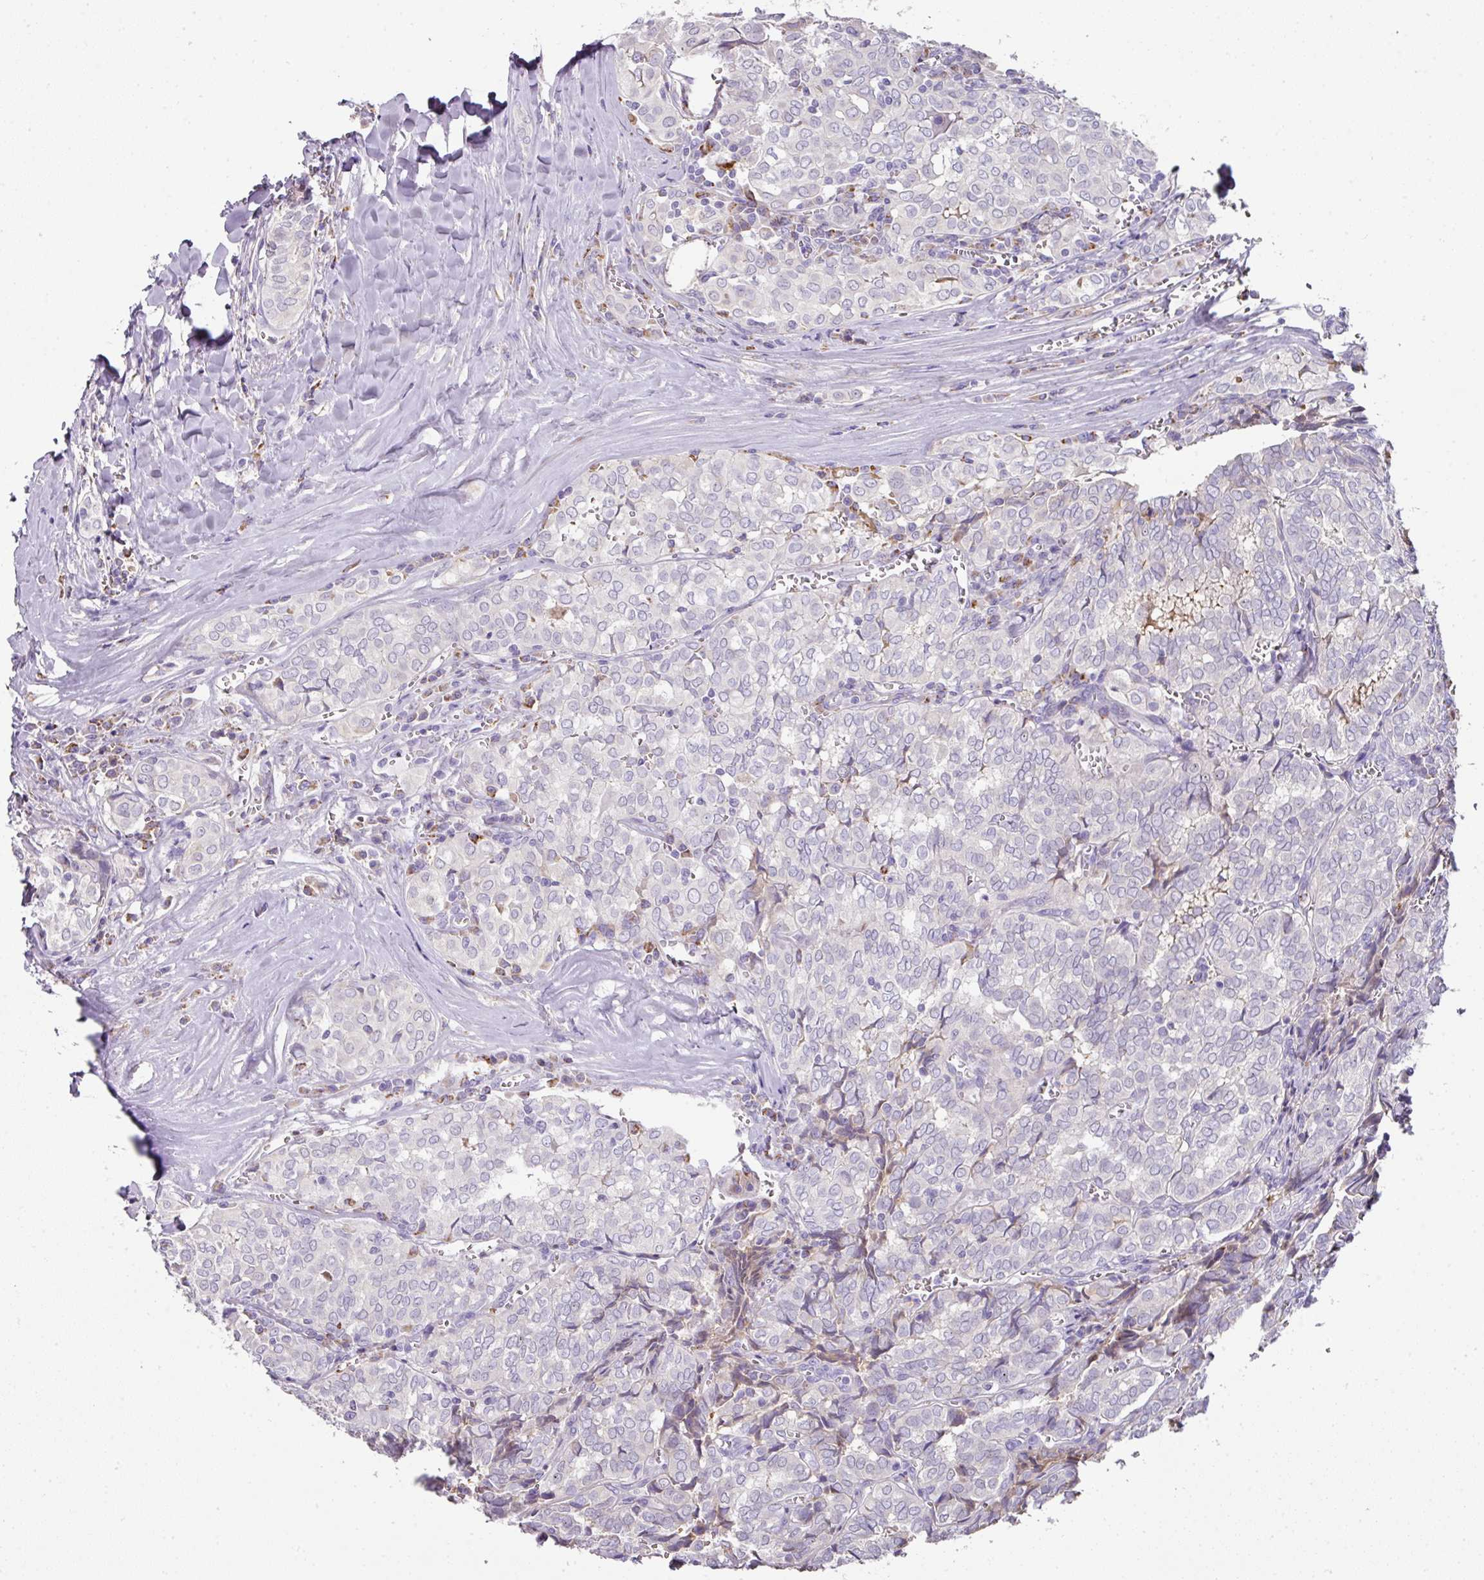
{"staining": {"intensity": "negative", "quantity": "none", "location": "none"}, "tissue": "thyroid cancer", "cell_type": "Tumor cells", "image_type": "cancer", "snomed": [{"axis": "morphology", "description": "Papillary adenocarcinoma, NOS"}, {"axis": "topography", "description": "Thyroid gland"}], "caption": "Immunohistochemical staining of thyroid papillary adenocarcinoma shows no significant staining in tumor cells.", "gene": "CCZ1", "patient": {"sex": "female", "age": 30}}